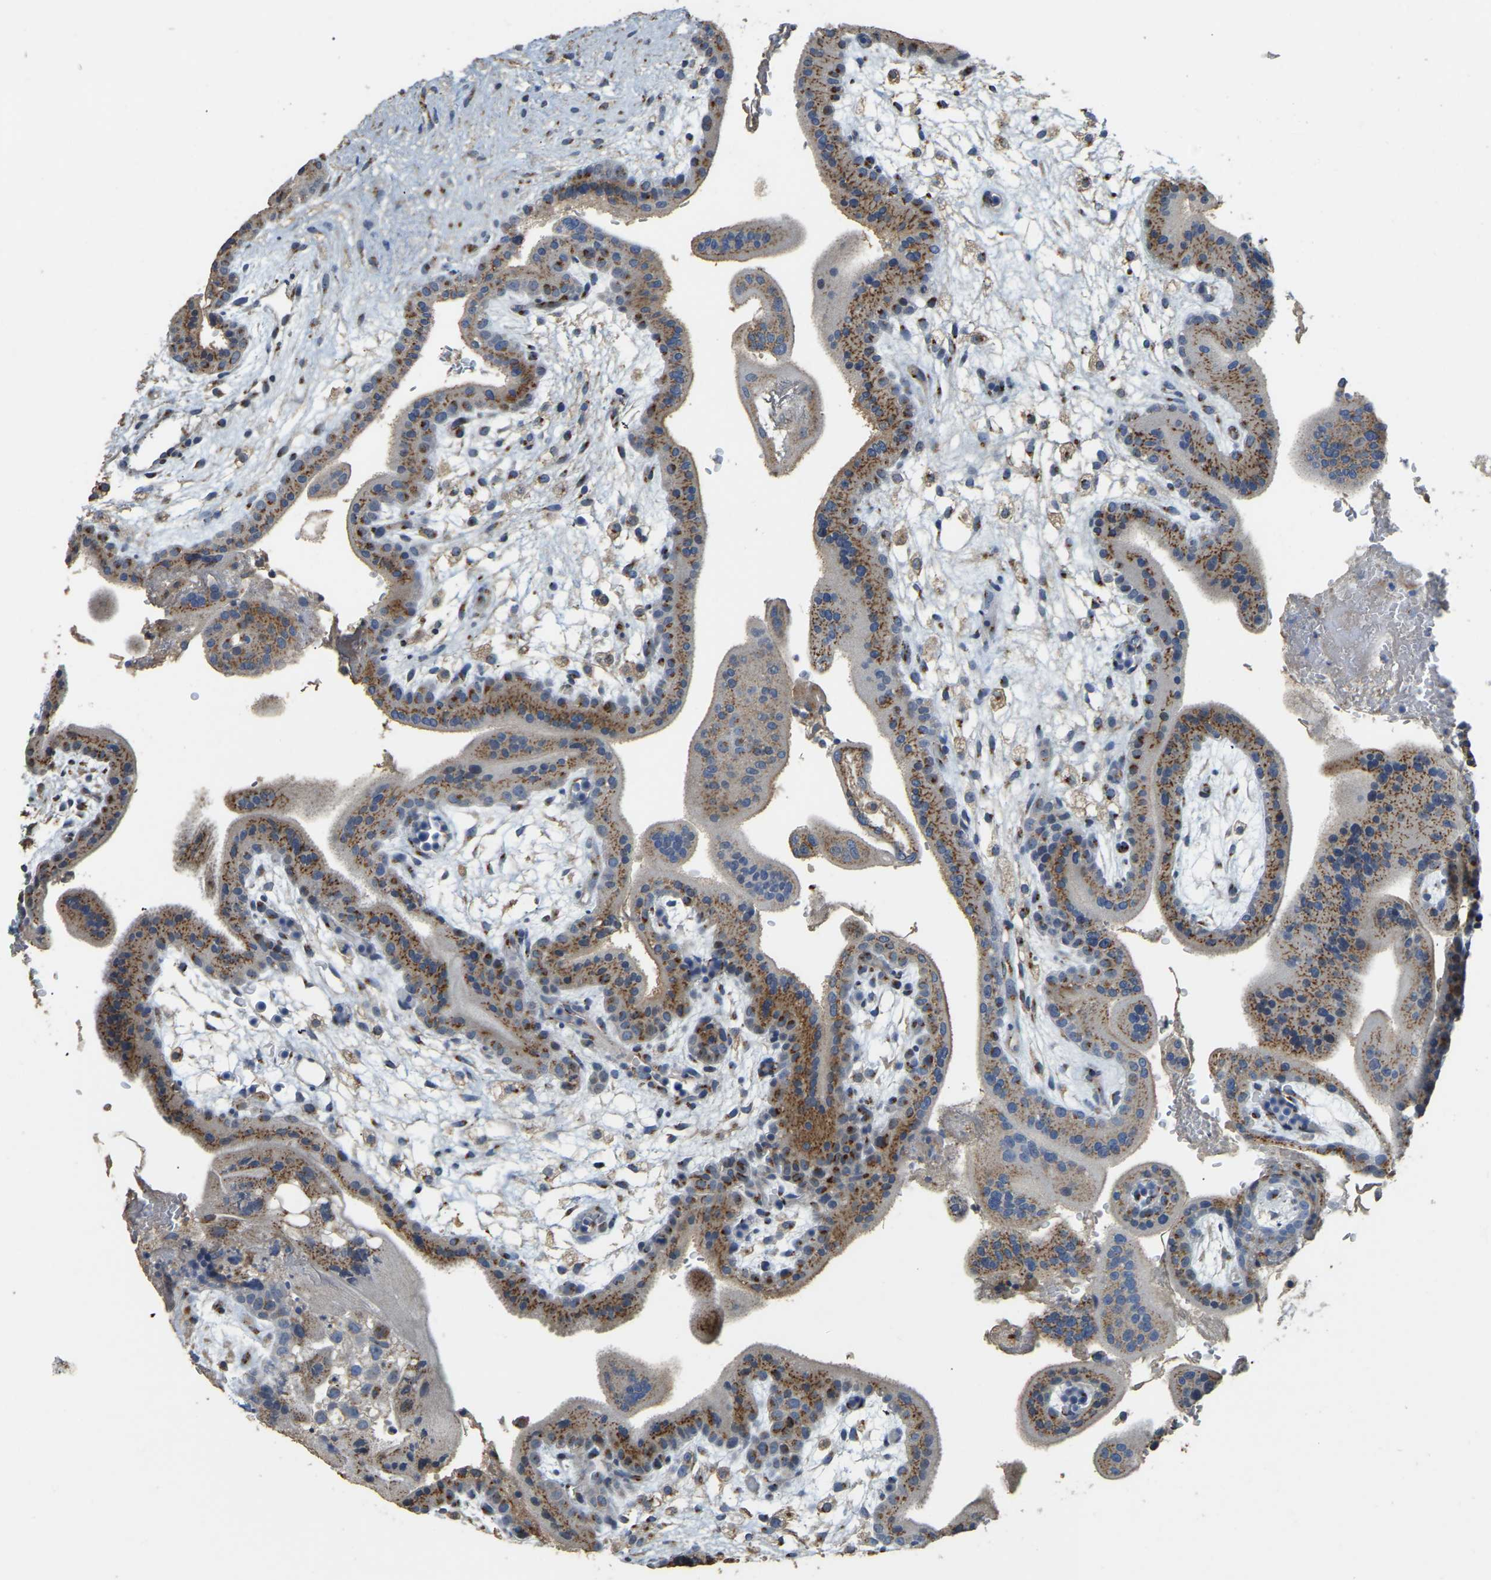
{"staining": {"intensity": "moderate", "quantity": ">75%", "location": "cytoplasmic/membranous"}, "tissue": "placenta", "cell_type": "Decidual cells", "image_type": "normal", "snomed": [{"axis": "morphology", "description": "Normal tissue, NOS"}, {"axis": "topography", "description": "Placenta"}], "caption": "A photomicrograph of human placenta stained for a protein shows moderate cytoplasmic/membranous brown staining in decidual cells.", "gene": "FAM174A", "patient": {"sex": "female", "age": 35}}